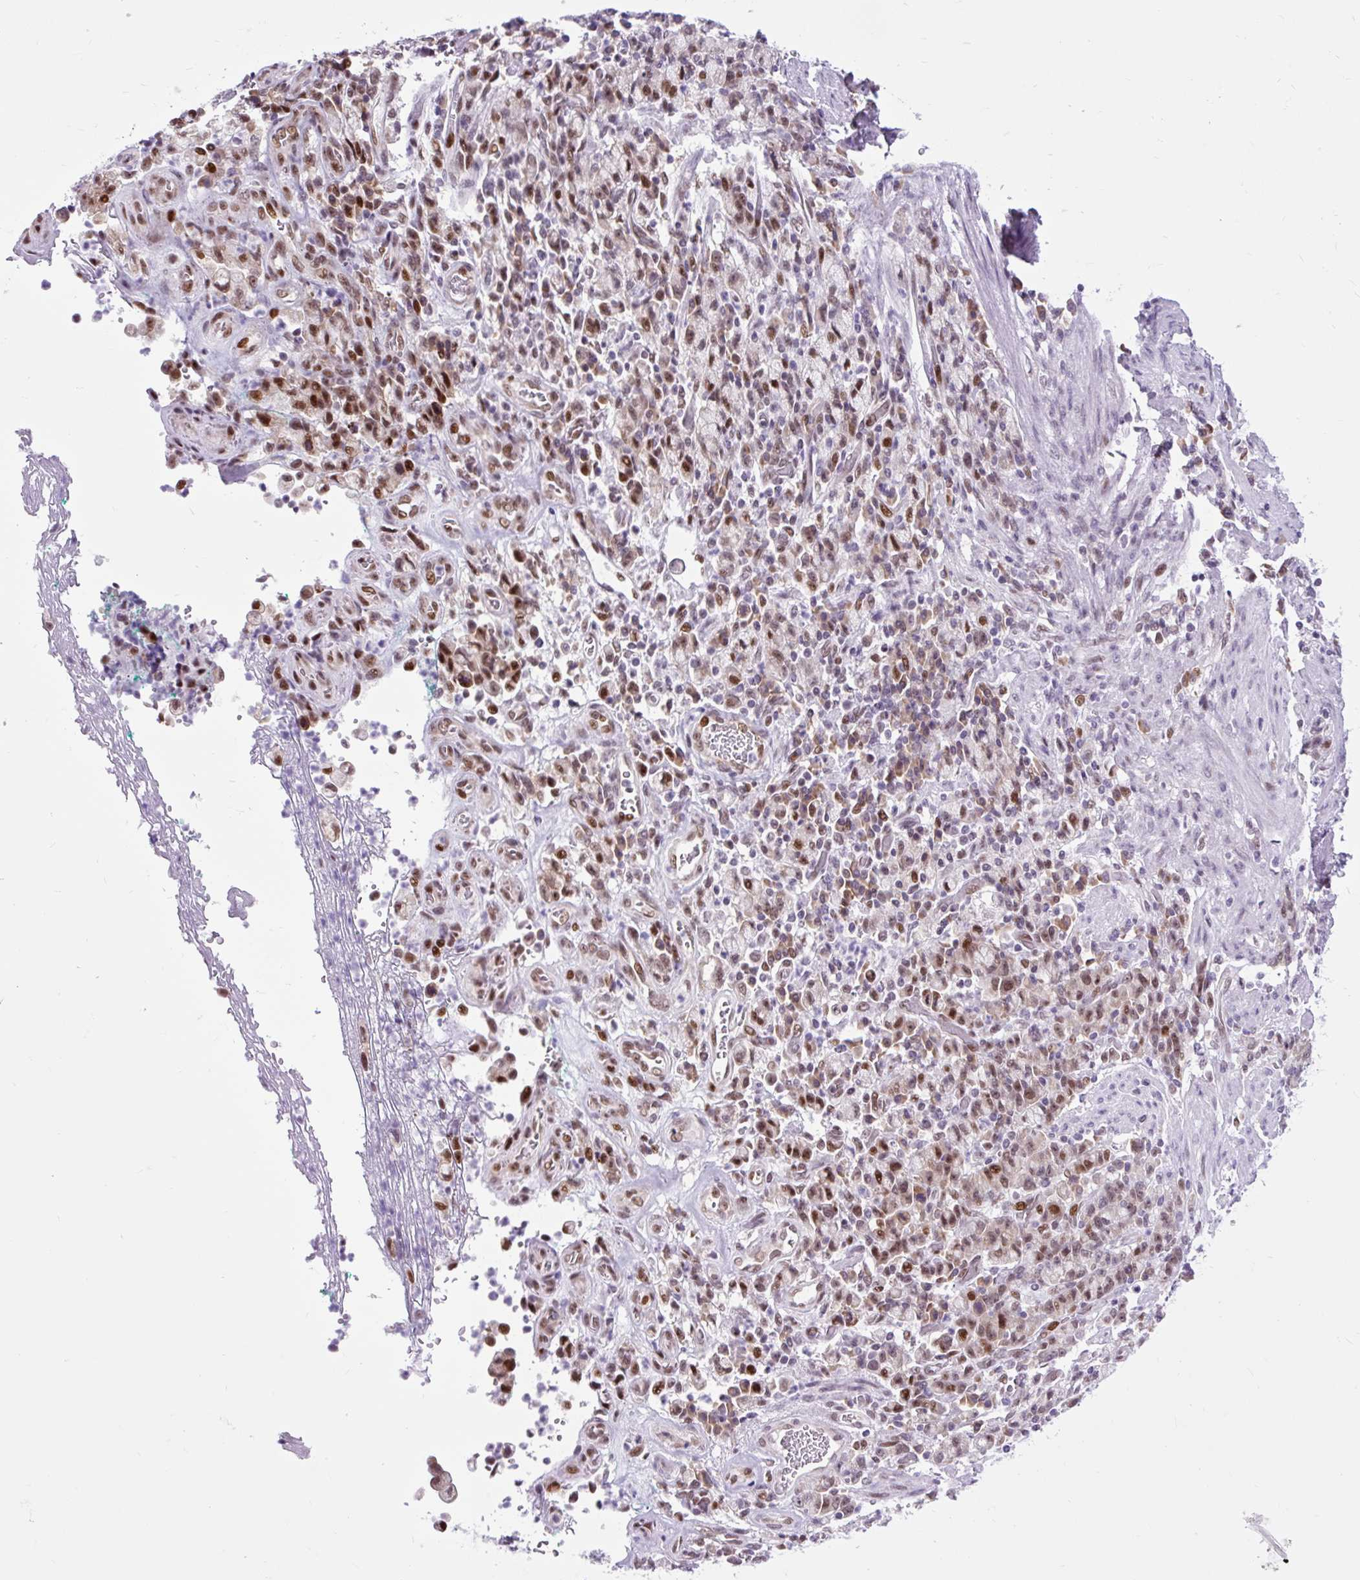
{"staining": {"intensity": "moderate", "quantity": ">75%", "location": "nuclear"}, "tissue": "stomach cancer", "cell_type": "Tumor cells", "image_type": "cancer", "snomed": [{"axis": "morphology", "description": "Adenocarcinoma, NOS"}, {"axis": "topography", "description": "Stomach"}], "caption": "IHC histopathology image of neoplastic tissue: human stomach adenocarcinoma stained using IHC reveals medium levels of moderate protein expression localized specifically in the nuclear of tumor cells, appearing as a nuclear brown color.", "gene": "CLK2", "patient": {"sex": "male", "age": 77}}